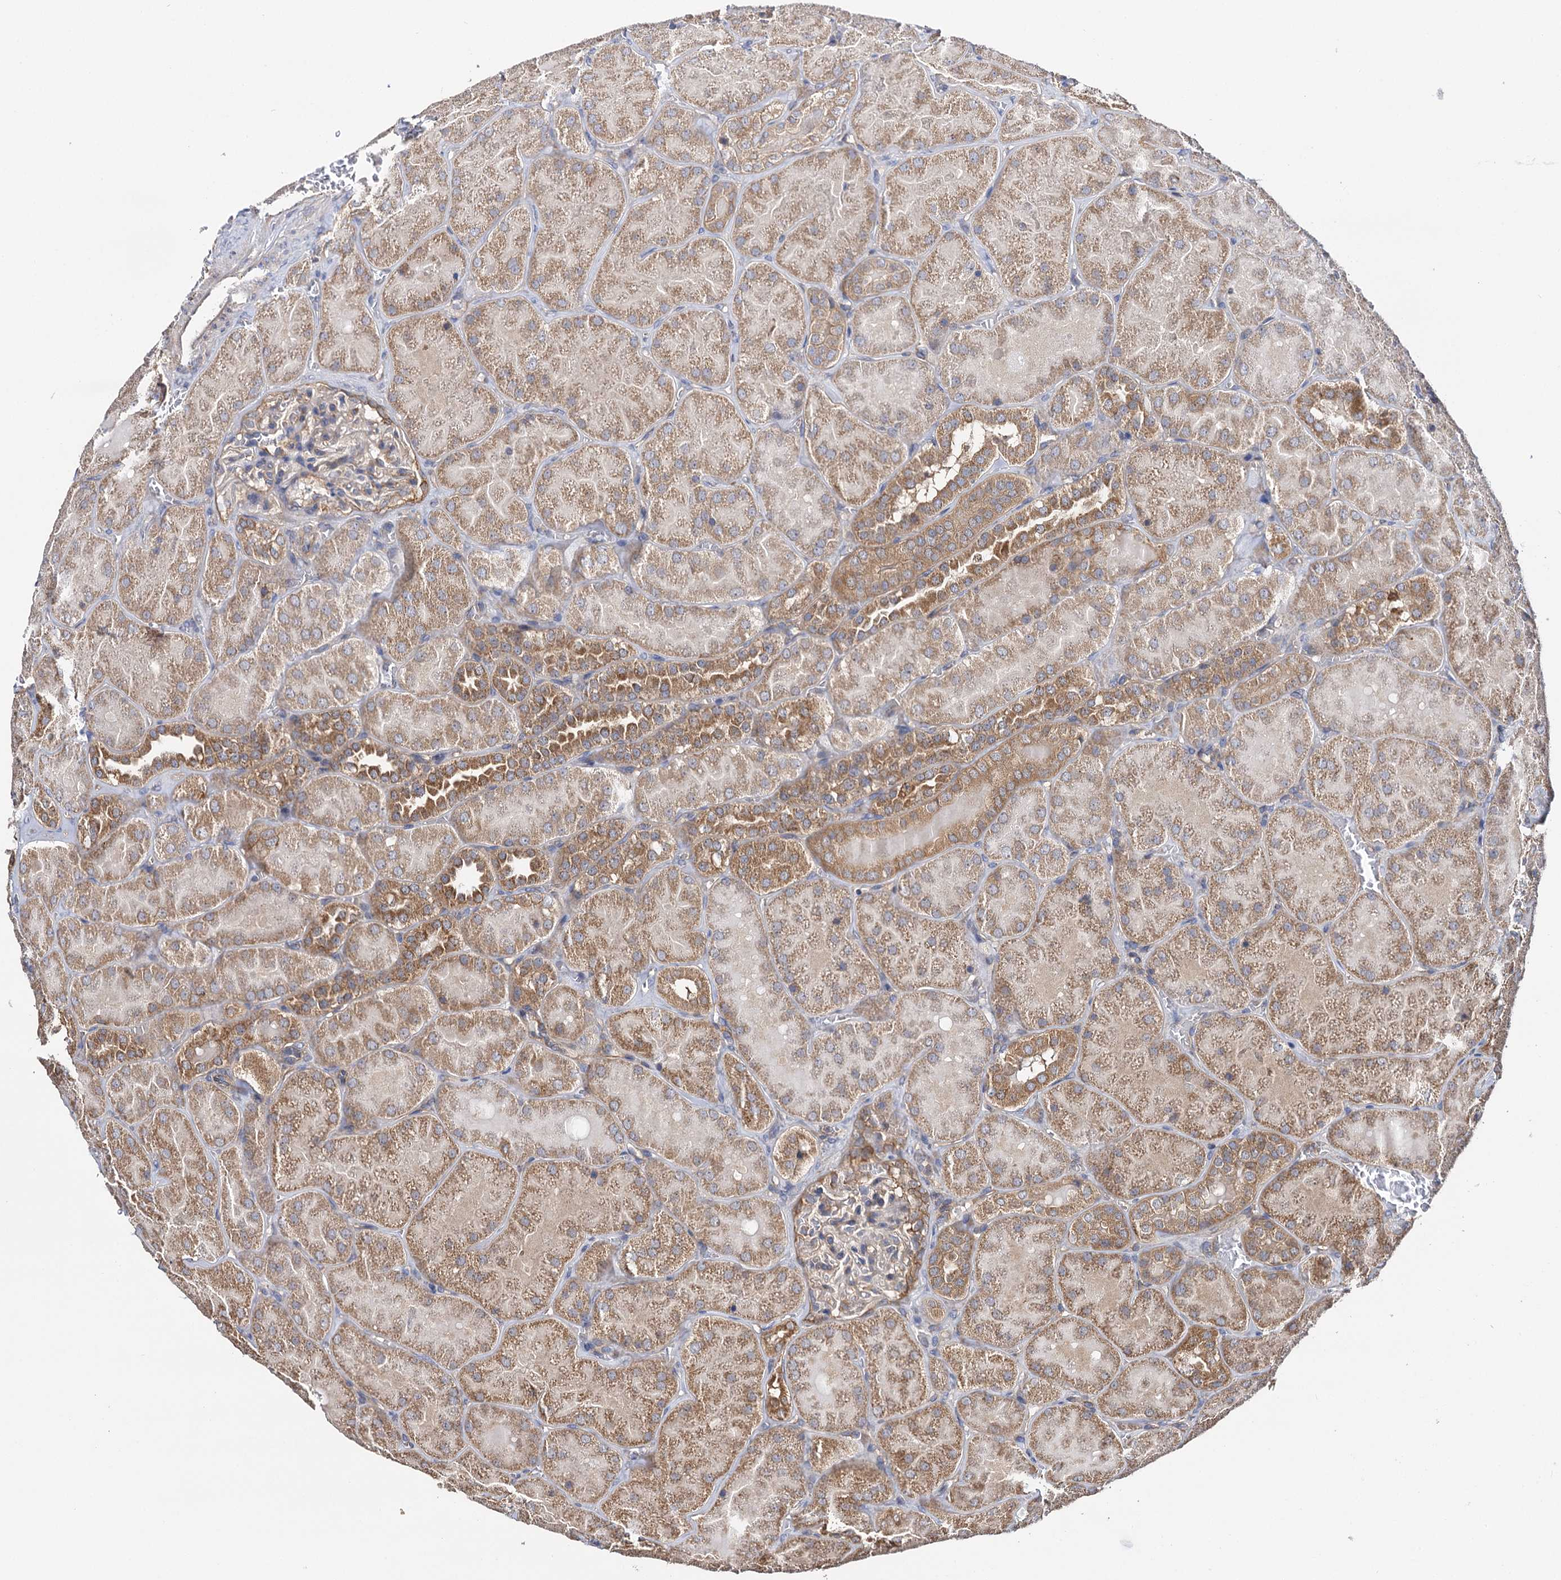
{"staining": {"intensity": "moderate", "quantity": "<25%", "location": "cytoplasmic/membranous"}, "tissue": "kidney", "cell_type": "Cells in glomeruli", "image_type": "normal", "snomed": [{"axis": "morphology", "description": "Normal tissue, NOS"}, {"axis": "topography", "description": "Kidney"}], "caption": "IHC image of benign kidney stained for a protein (brown), which reveals low levels of moderate cytoplasmic/membranous staining in about <25% of cells in glomeruli.", "gene": "IDI1", "patient": {"sex": "male", "age": 28}}